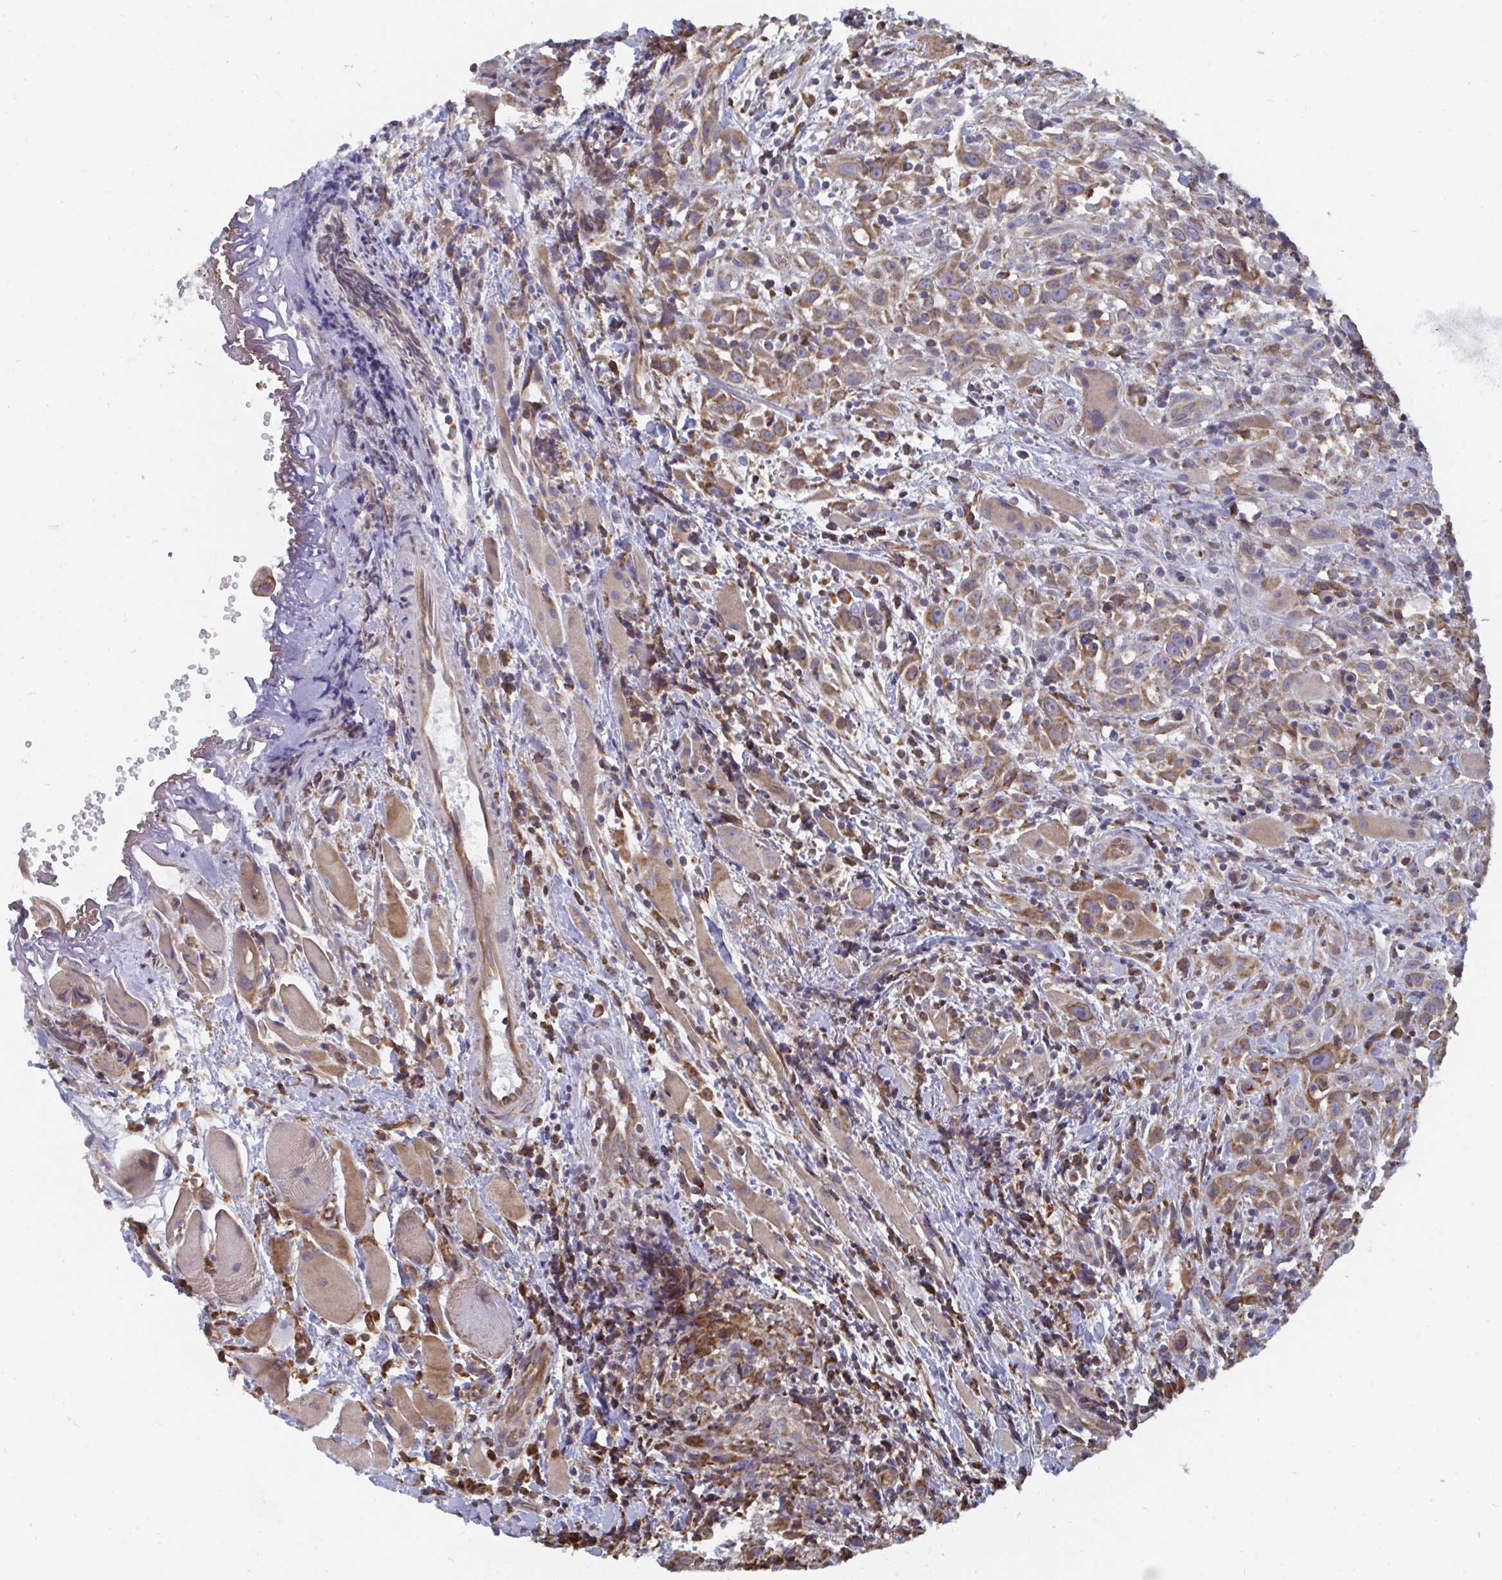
{"staining": {"intensity": "moderate", "quantity": ">75%", "location": "cytoplasmic/membranous"}, "tissue": "head and neck cancer", "cell_type": "Tumor cells", "image_type": "cancer", "snomed": [{"axis": "morphology", "description": "Squamous cell carcinoma, NOS"}, {"axis": "topography", "description": "Head-Neck"}], "caption": "Human head and neck cancer (squamous cell carcinoma) stained for a protein (brown) demonstrates moderate cytoplasmic/membranous positive staining in approximately >75% of tumor cells.", "gene": "ELAVL1", "patient": {"sex": "female", "age": 95}}